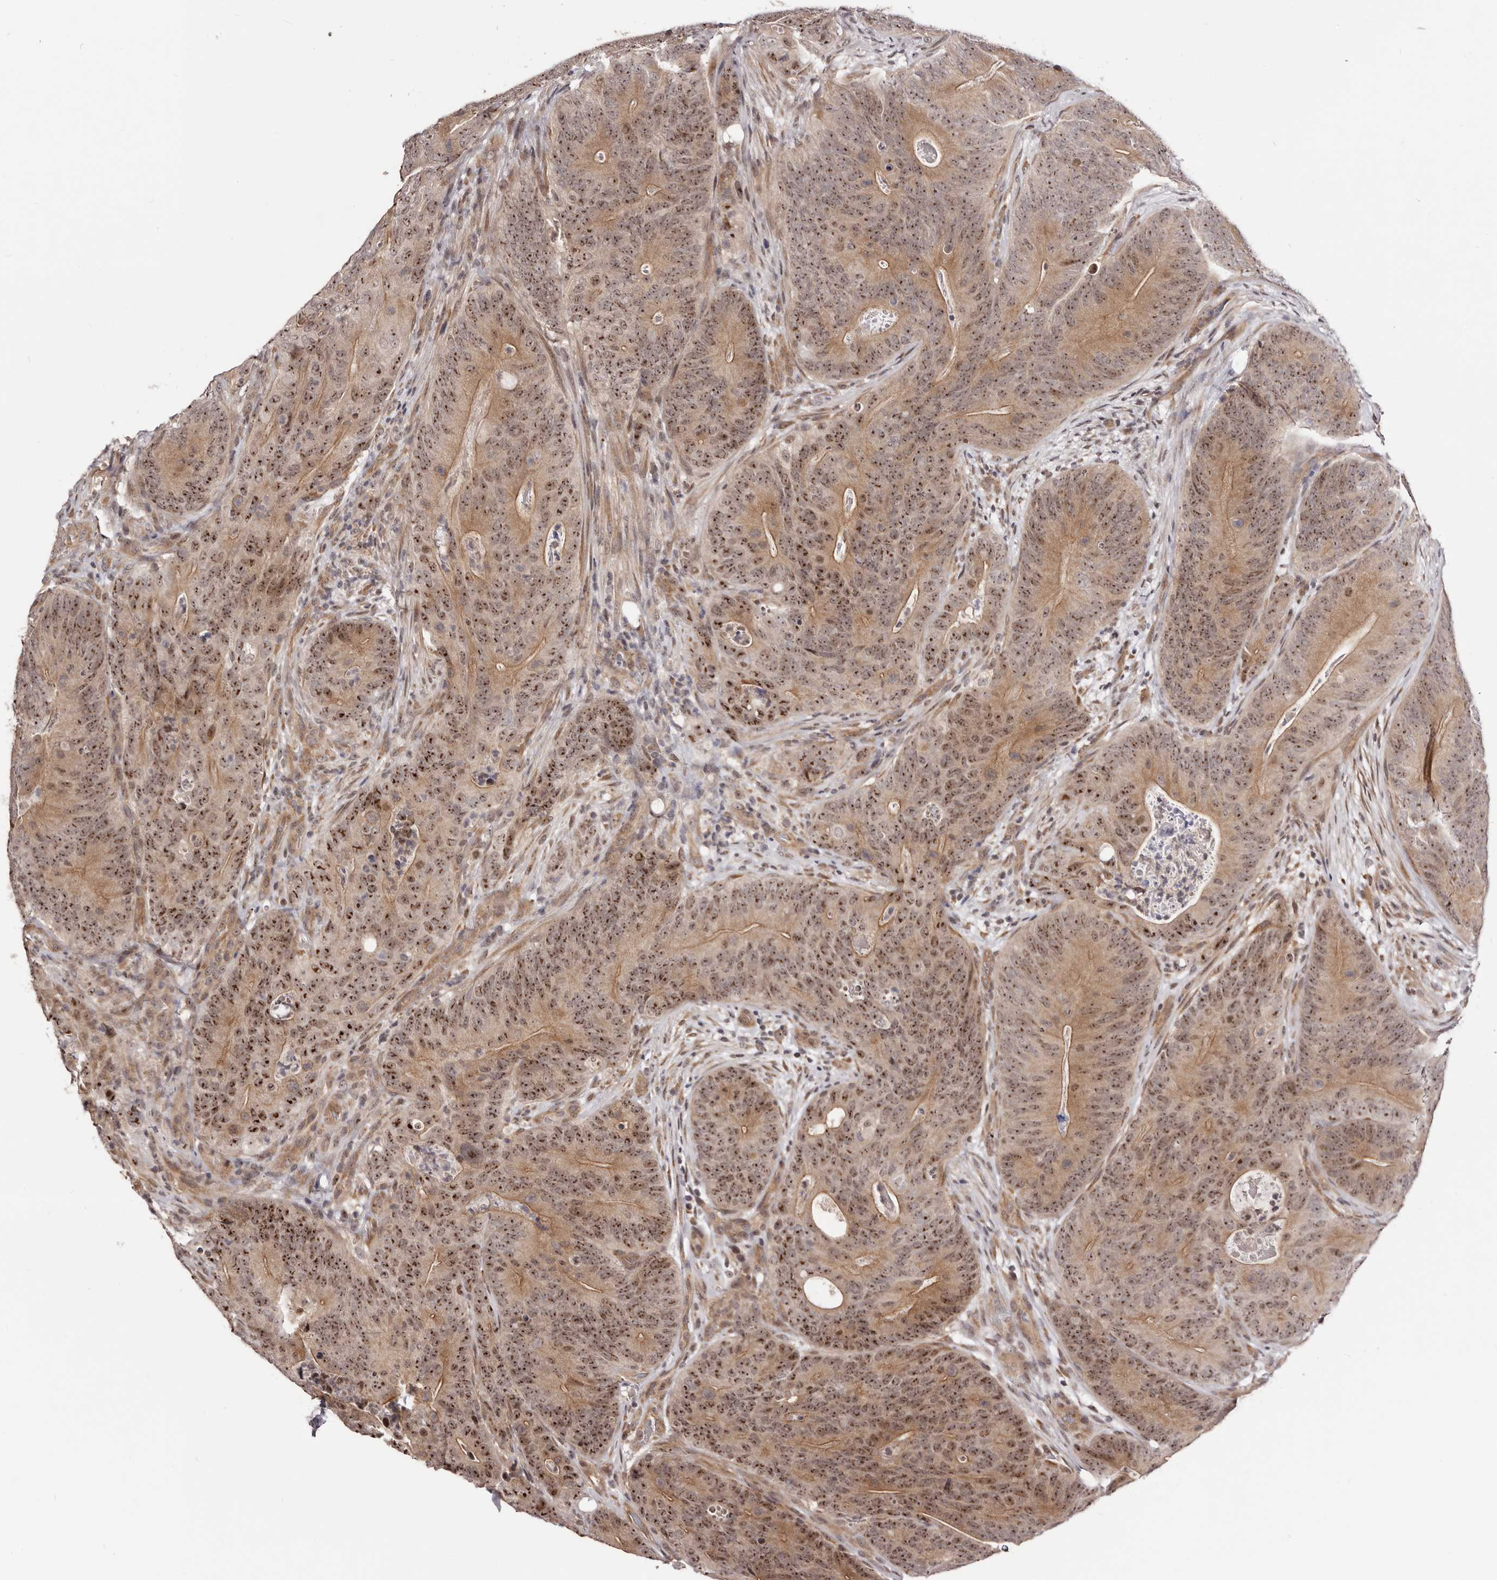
{"staining": {"intensity": "strong", "quantity": "25%-75%", "location": "cytoplasmic/membranous,nuclear"}, "tissue": "colorectal cancer", "cell_type": "Tumor cells", "image_type": "cancer", "snomed": [{"axis": "morphology", "description": "Normal tissue, NOS"}, {"axis": "topography", "description": "Colon"}], "caption": "This micrograph exhibits immunohistochemistry staining of human colorectal cancer, with high strong cytoplasmic/membranous and nuclear expression in approximately 25%-75% of tumor cells.", "gene": "NOL12", "patient": {"sex": "female", "age": 82}}